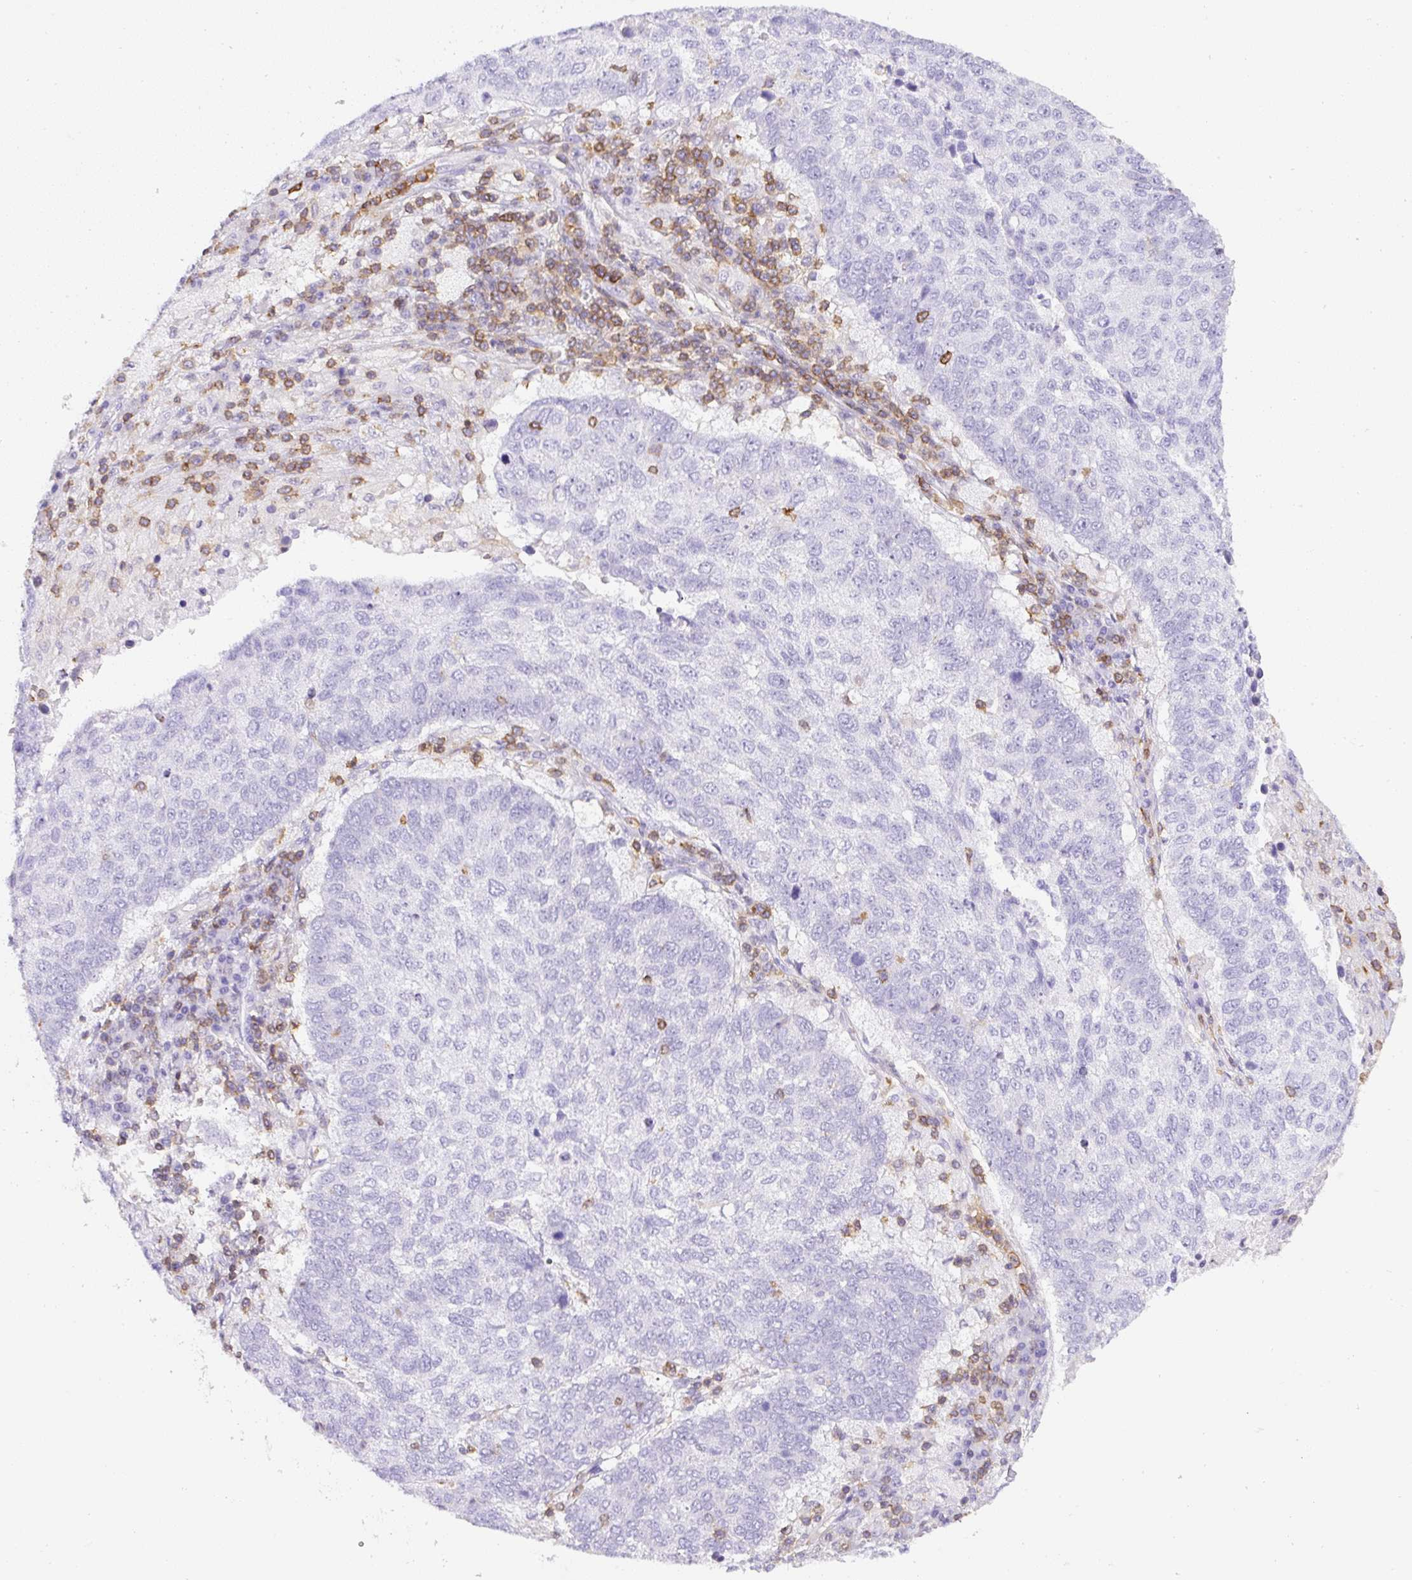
{"staining": {"intensity": "negative", "quantity": "none", "location": "none"}, "tissue": "lung cancer", "cell_type": "Tumor cells", "image_type": "cancer", "snomed": [{"axis": "morphology", "description": "Squamous cell carcinoma, NOS"}, {"axis": "topography", "description": "Lung"}], "caption": "Immunohistochemistry image of neoplastic tissue: human lung cancer (squamous cell carcinoma) stained with DAB (3,3'-diaminobenzidine) reveals no significant protein positivity in tumor cells.", "gene": "FAM228B", "patient": {"sex": "male", "age": 73}}